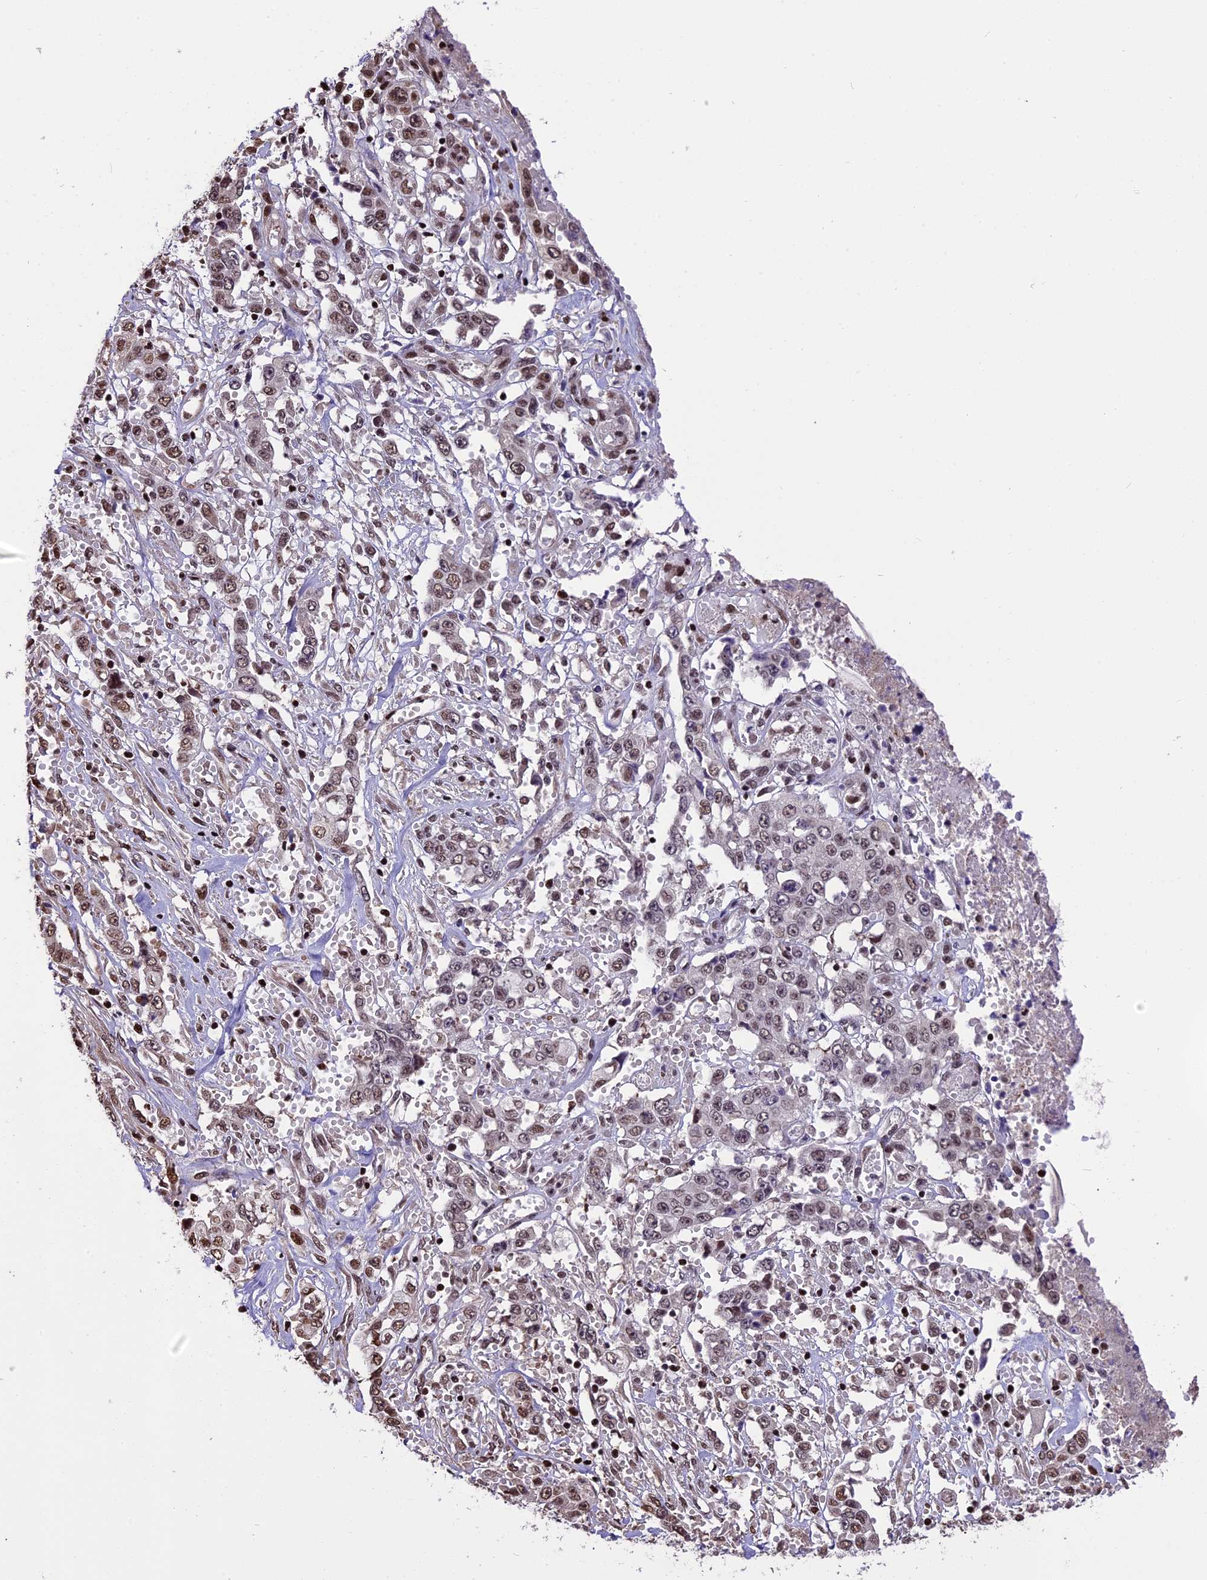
{"staining": {"intensity": "moderate", "quantity": ">75%", "location": "nuclear"}, "tissue": "stomach cancer", "cell_type": "Tumor cells", "image_type": "cancer", "snomed": [{"axis": "morphology", "description": "Adenocarcinoma, NOS"}, {"axis": "topography", "description": "Stomach, upper"}], "caption": "Immunohistochemistry photomicrograph of neoplastic tissue: human adenocarcinoma (stomach) stained using IHC exhibits medium levels of moderate protein expression localized specifically in the nuclear of tumor cells, appearing as a nuclear brown color.", "gene": "POLR3E", "patient": {"sex": "male", "age": 62}}